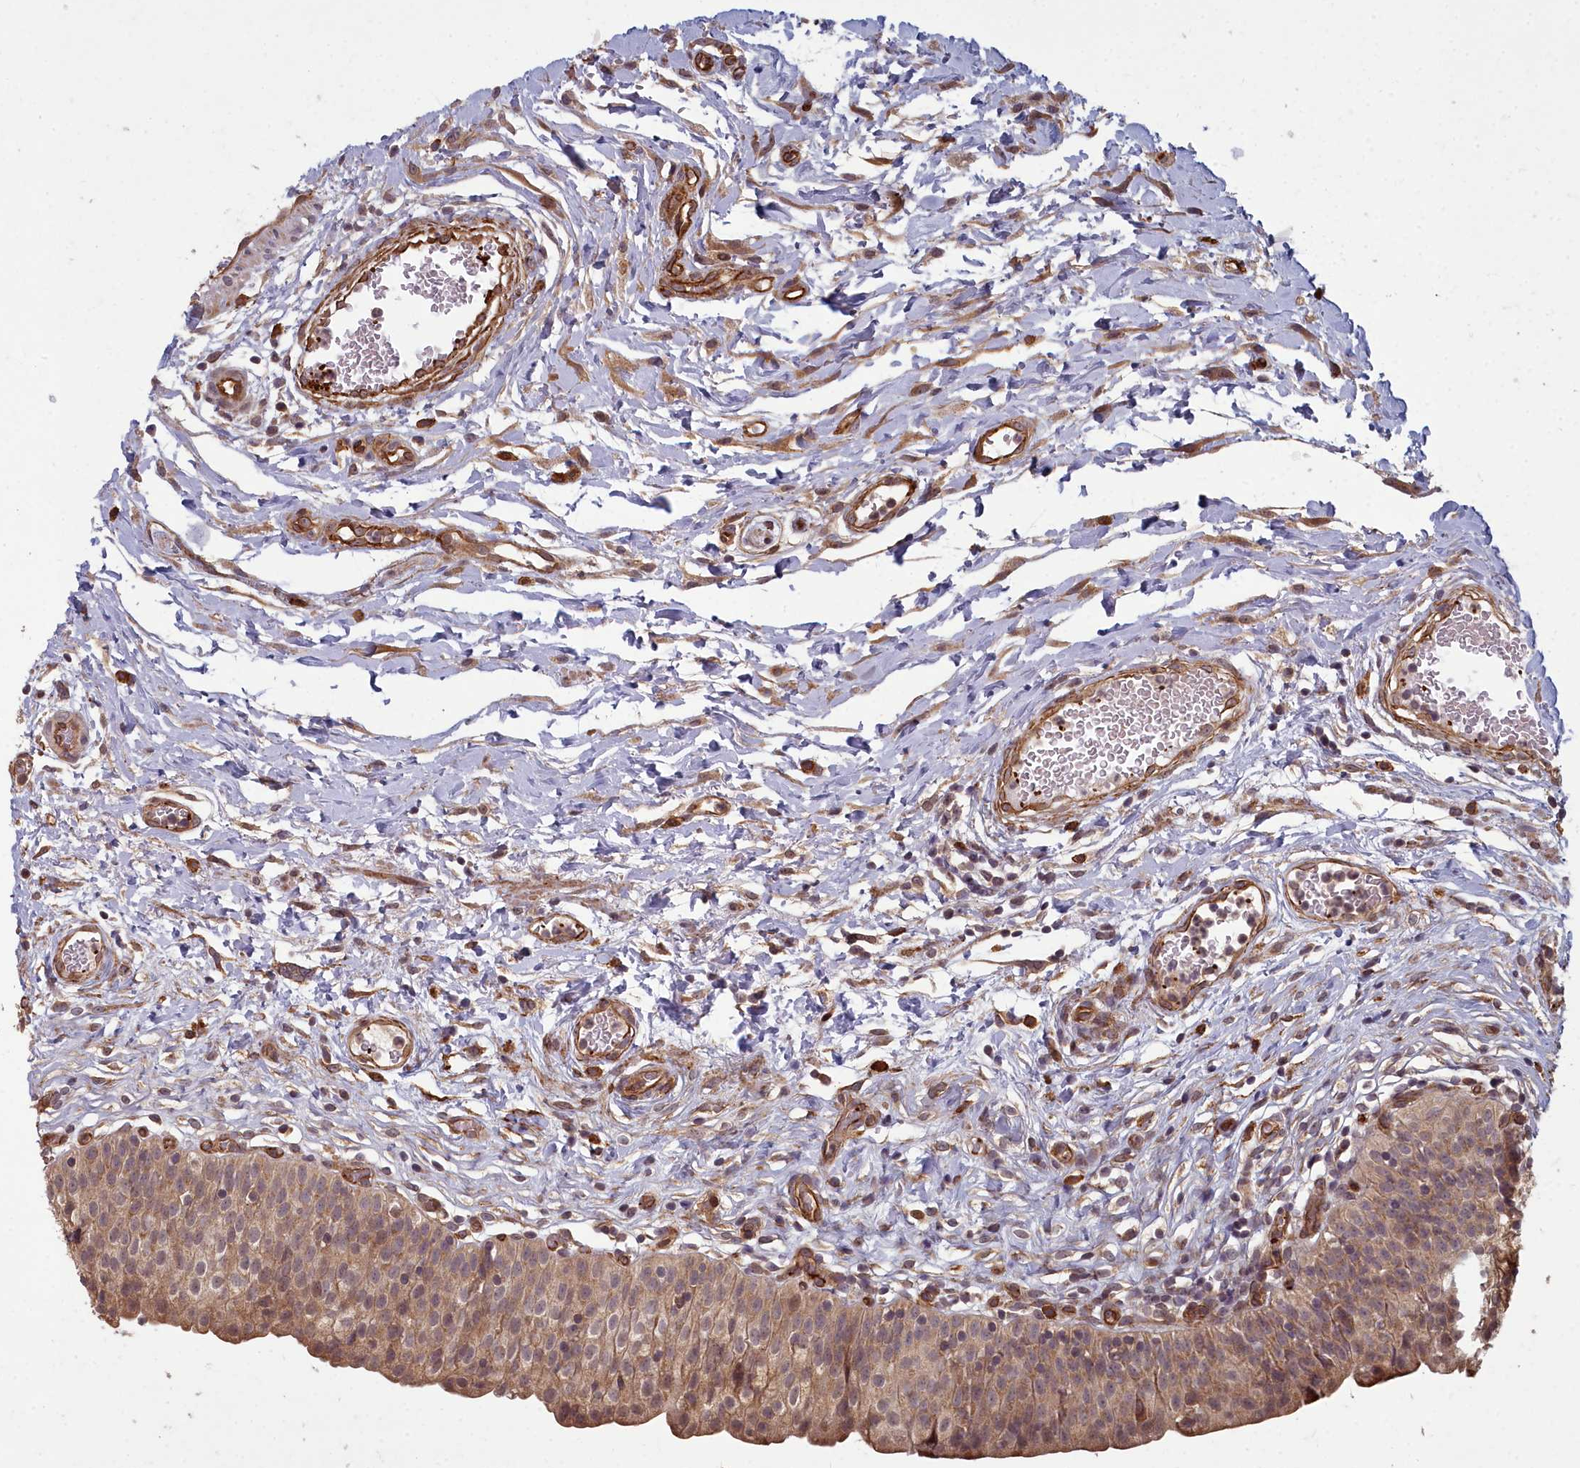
{"staining": {"intensity": "moderate", "quantity": ">75%", "location": "cytoplasmic/membranous,nuclear"}, "tissue": "urinary bladder", "cell_type": "Urothelial cells", "image_type": "normal", "snomed": [{"axis": "morphology", "description": "Normal tissue, NOS"}, {"axis": "topography", "description": "Urinary bladder"}], "caption": "Immunohistochemical staining of unremarkable urinary bladder demonstrates >75% levels of moderate cytoplasmic/membranous,nuclear protein staining in about >75% of urothelial cells.", "gene": "TSPYL4", "patient": {"sex": "male", "age": 55}}